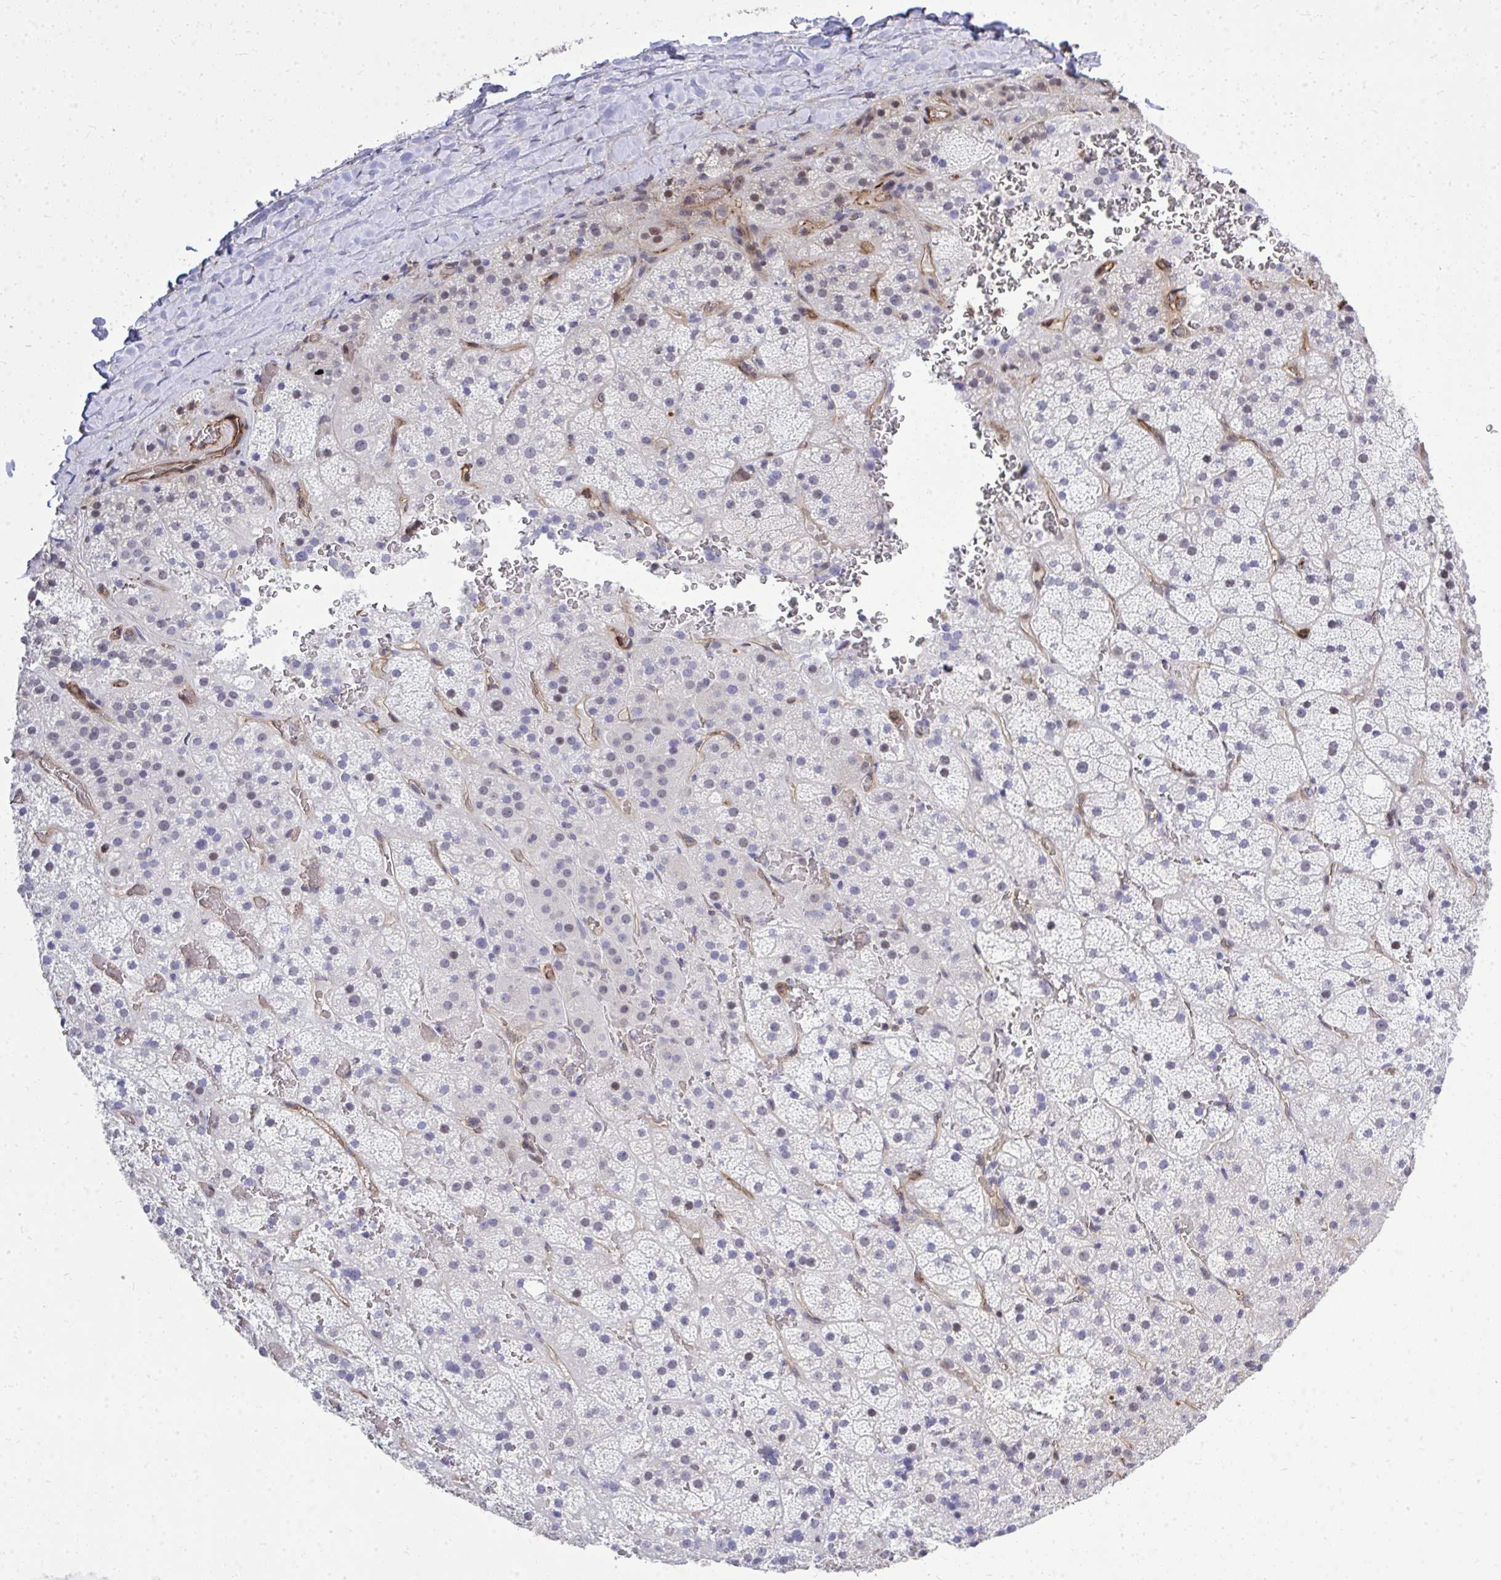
{"staining": {"intensity": "moderate", "quantity": "<25%", "location": "nuclear"}, "tissue": "adrenal gland", "cell_type": "Glandular cells", "image_type": "normal", "snomed": [{"axis": "morphology", "description": "Normal tissue, NOS"}, {"axis": "topography", "description": "Adrenal gland"}], "caption": "Protein staining displays moderate nuclear expression in approximately <25% of glandular cells in normal adrenal gland. (Stains: DAB (3,3'-diaminobenzidine) in brown, nuclei in blue, Microscopy: brightfield microscopy at high magnification).", "gene": "FOXN3", "patient": {"sex": "male", "age": 57}}